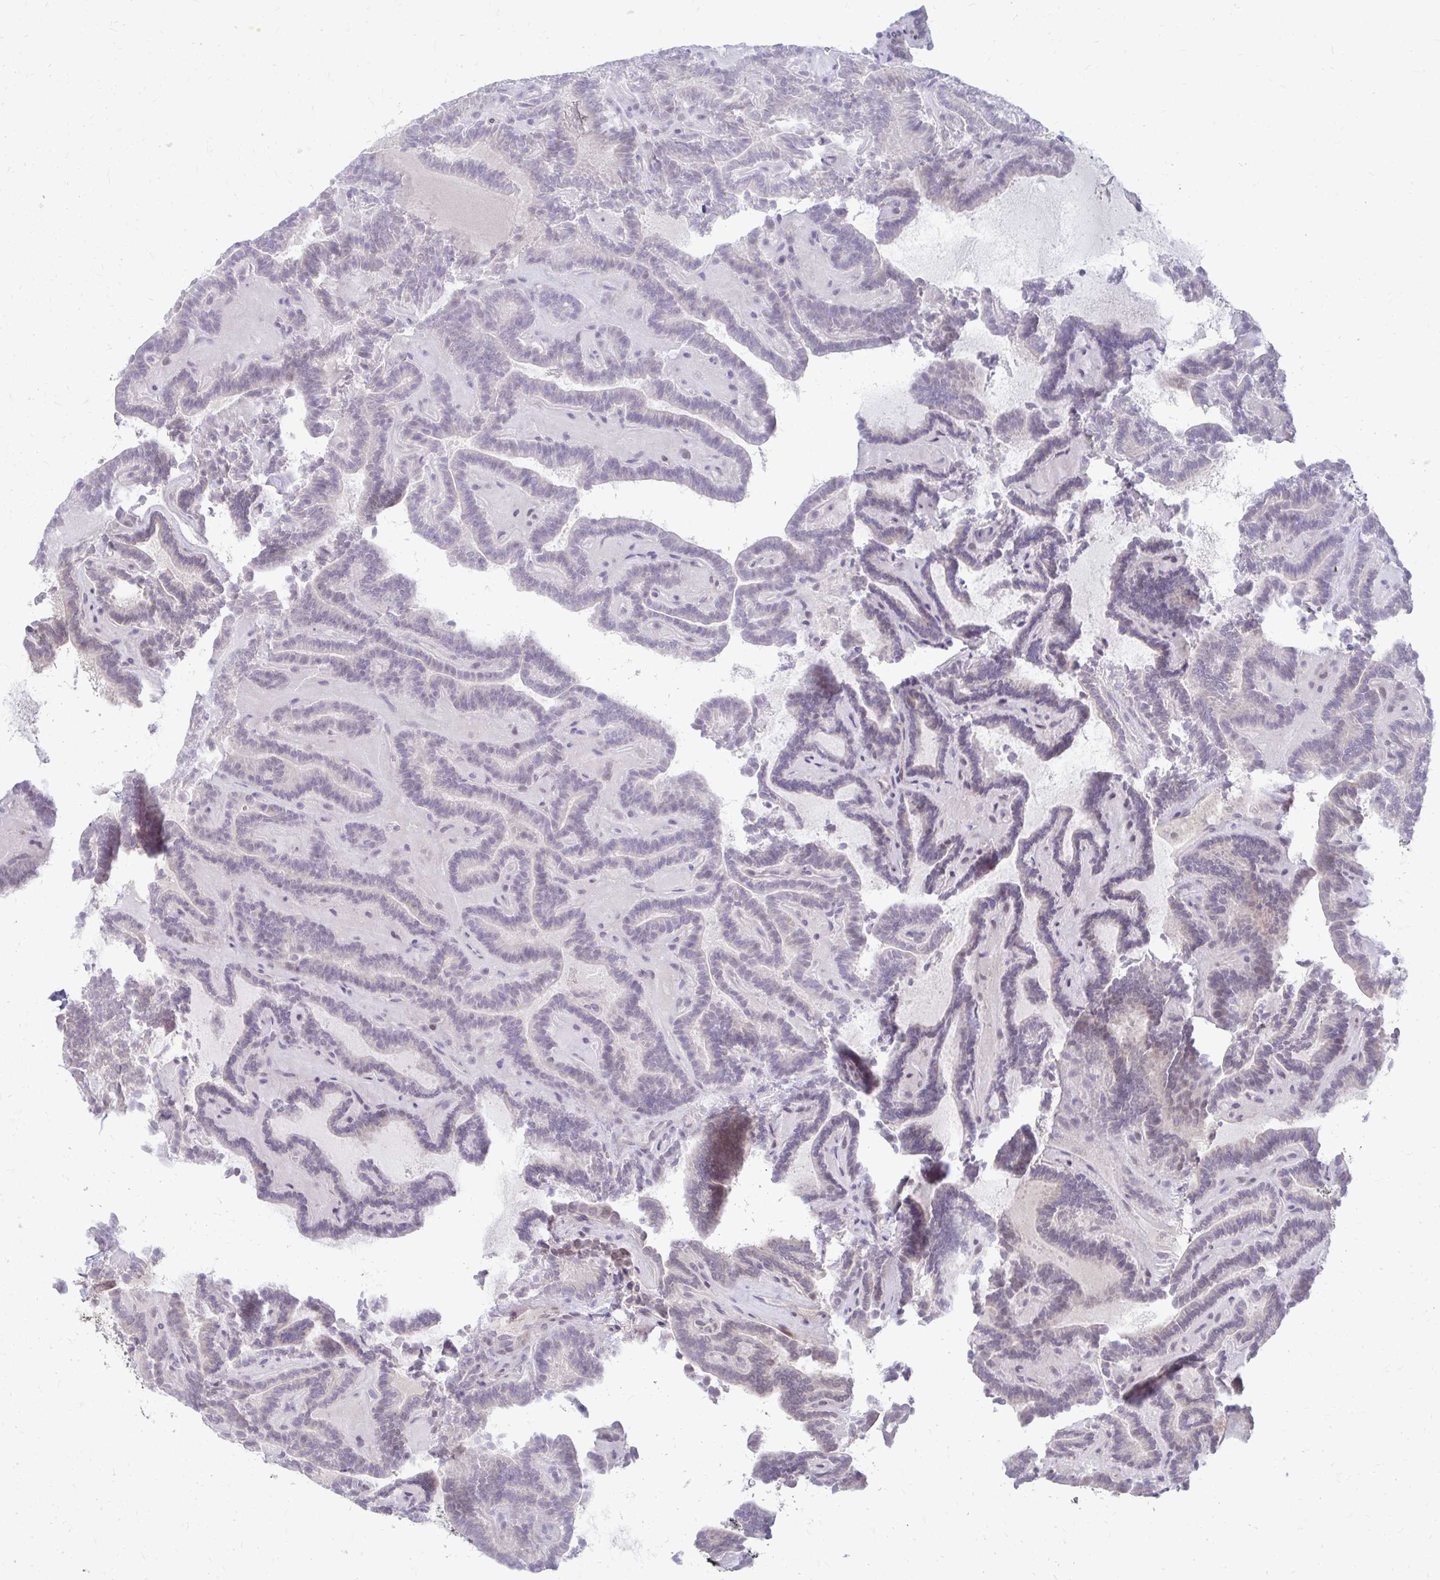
{"staining": {"intensity": "negative", "quantity": "none", "location": "none"}, "tissue": "thyroid cancer", "cell_type": "Tumor cells", "image_type": "cancer", "snomed": [{"axis": "morphology", "description": "Papillary adenocarcinoma, NOS"}, {"axis": "topography", "description": "Thyroid gland"}], "caption": "Histopathology image shows no significant protein positivity in tumor cells of thyroid cancer (papillary adenocarcinoma).", "gene": "ASAP1", "patient": {"sex": "female", "age": 21}}